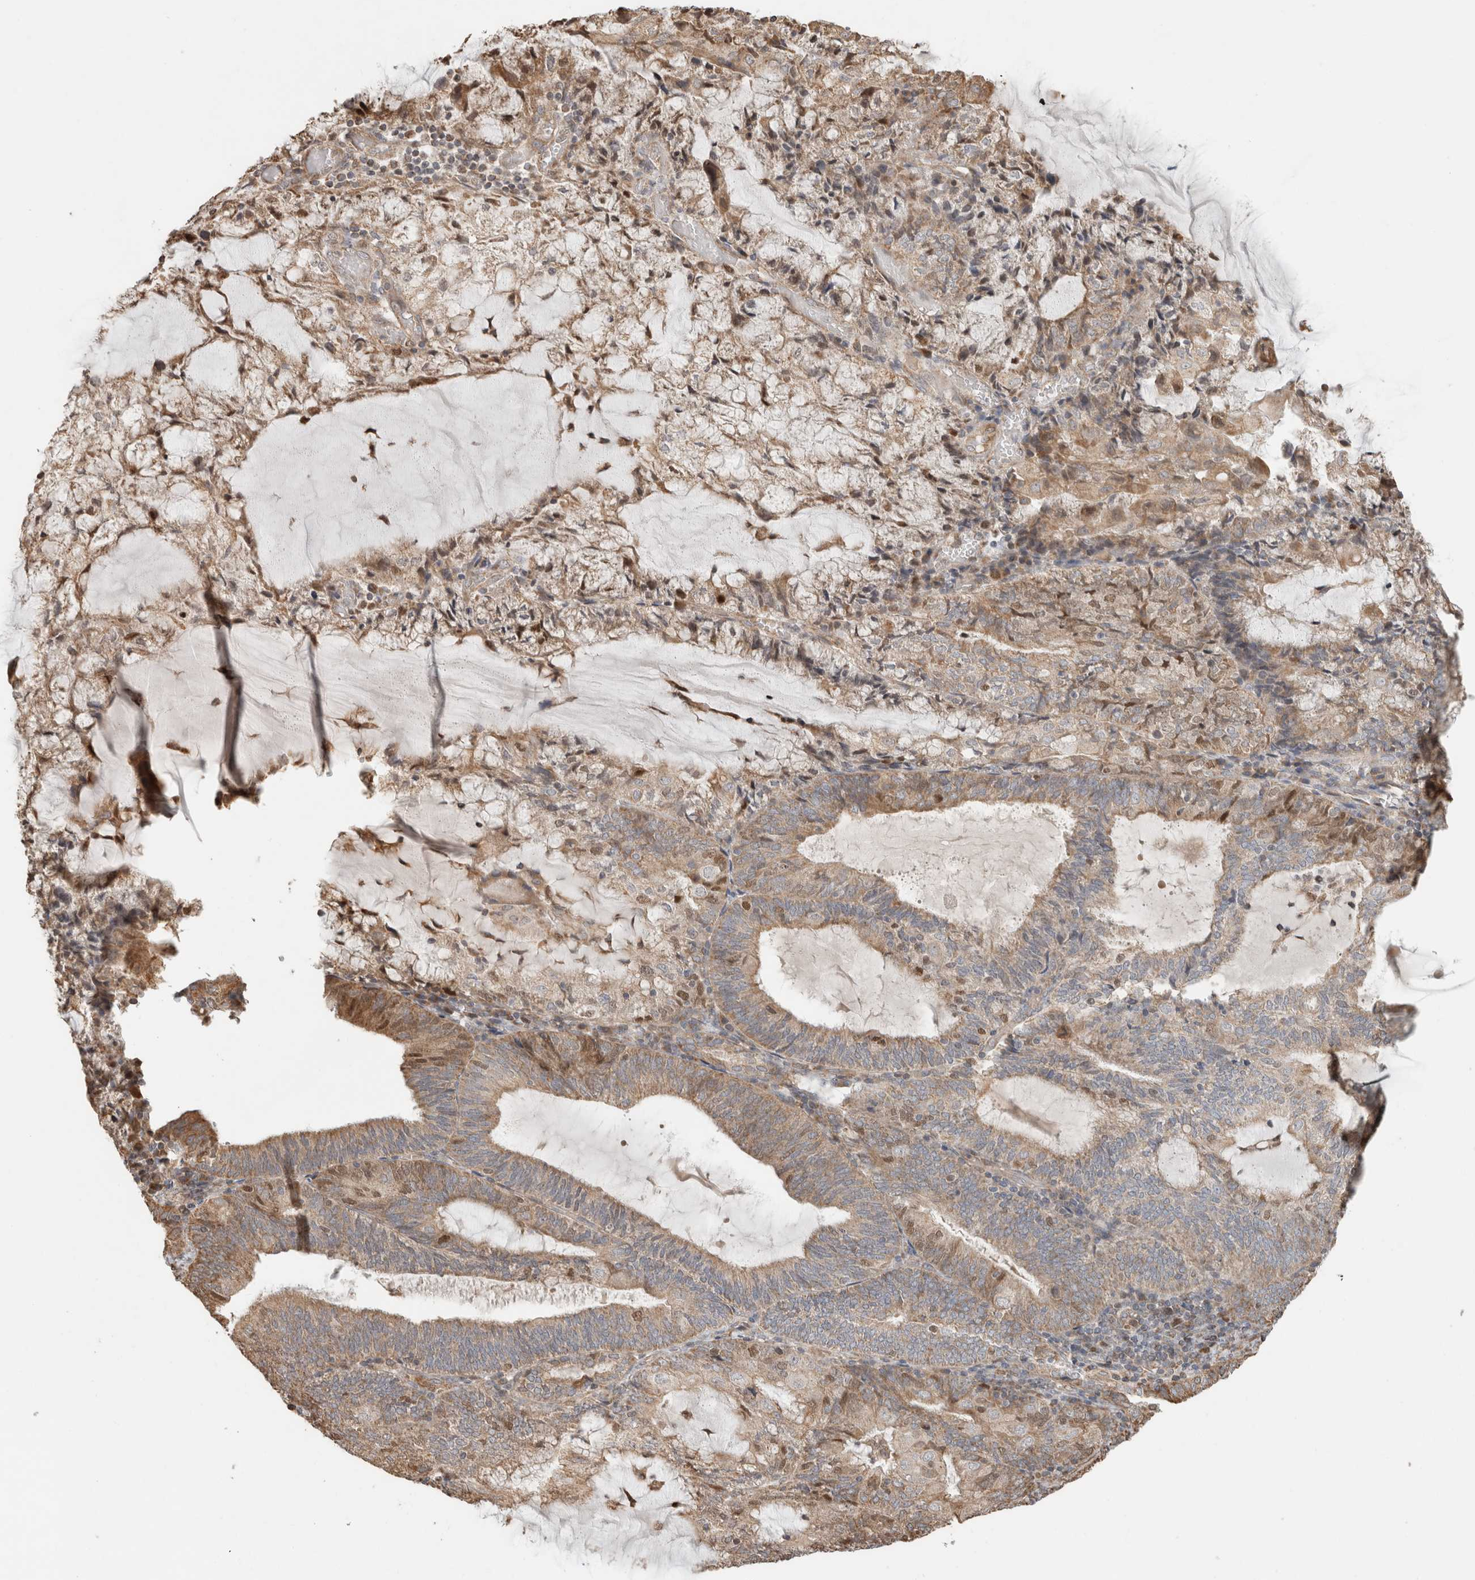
{"staining": {"intensity": "moderate", "quantity": ">75%", "location": "cytoplasmic/membranous"}, "tissue": "endometrial cancer", "cell_type": "Tumor cells", "image_type": "cancer", "snomed": [{"axis": "morphology", "description": "Adenocarcinoma, NOS"}, {"axis": "topography", "description": "Endometrium"}], "caption": "This photomicrograph shows immunohistochemistry staining of human adenocarcinoma (endometrial), with medium moderate cytoplasmic/membranous staining in approximately >75% of tumor cells.", "gene": "GINS4", "patient": {"sex": "female", "age": 81}}